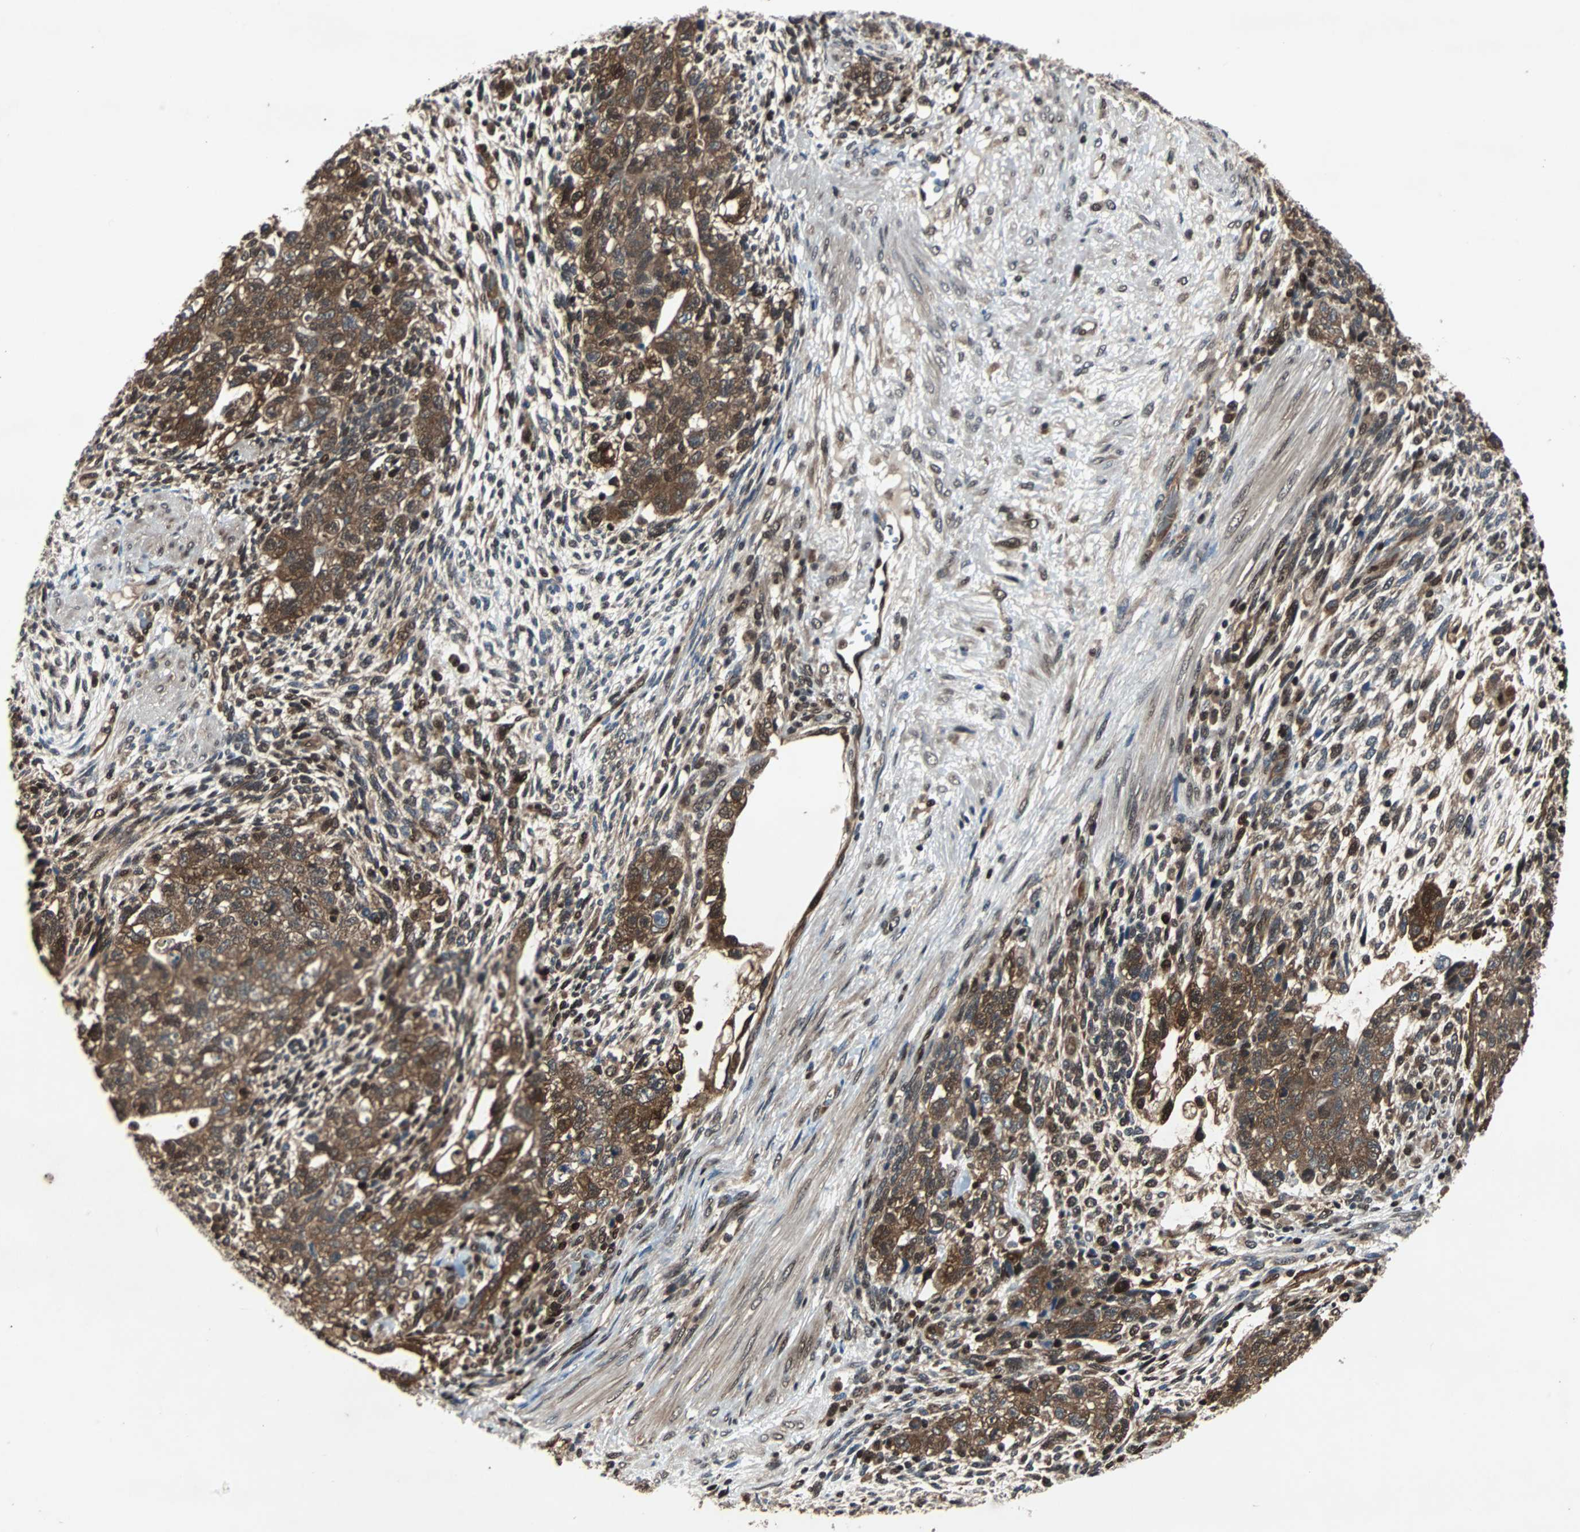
{"staining": {"intensity": "strong", "quantity": ">75%", "location": "cytoplasmic/membranous"}, "tissue": "testis cancer", "cell_type": "Tumor cells", "image_type": "cancer", "snomed": [{"axis": "morphology", "description": "Normal tissue, NOS"}, {"axis": "morphology", "description": "Carcinoma, Embryonal, NOS"}, {"axis": "topography", "description": "Testis"}], "caption": "Immunohistochemical staining of embryonal carcinoma (testis) demonstrates high levels of strong cytoplasmic/membranous expression in about >75% of tumor cells. The staining was performed using DAB (3,3'-diaminobenzidine), with brown indicating positive protein expression. Nuclei are stained blue with hematoxylin.", "gene": "ACLY", "patient": {"sex": "male", "age": 36}}